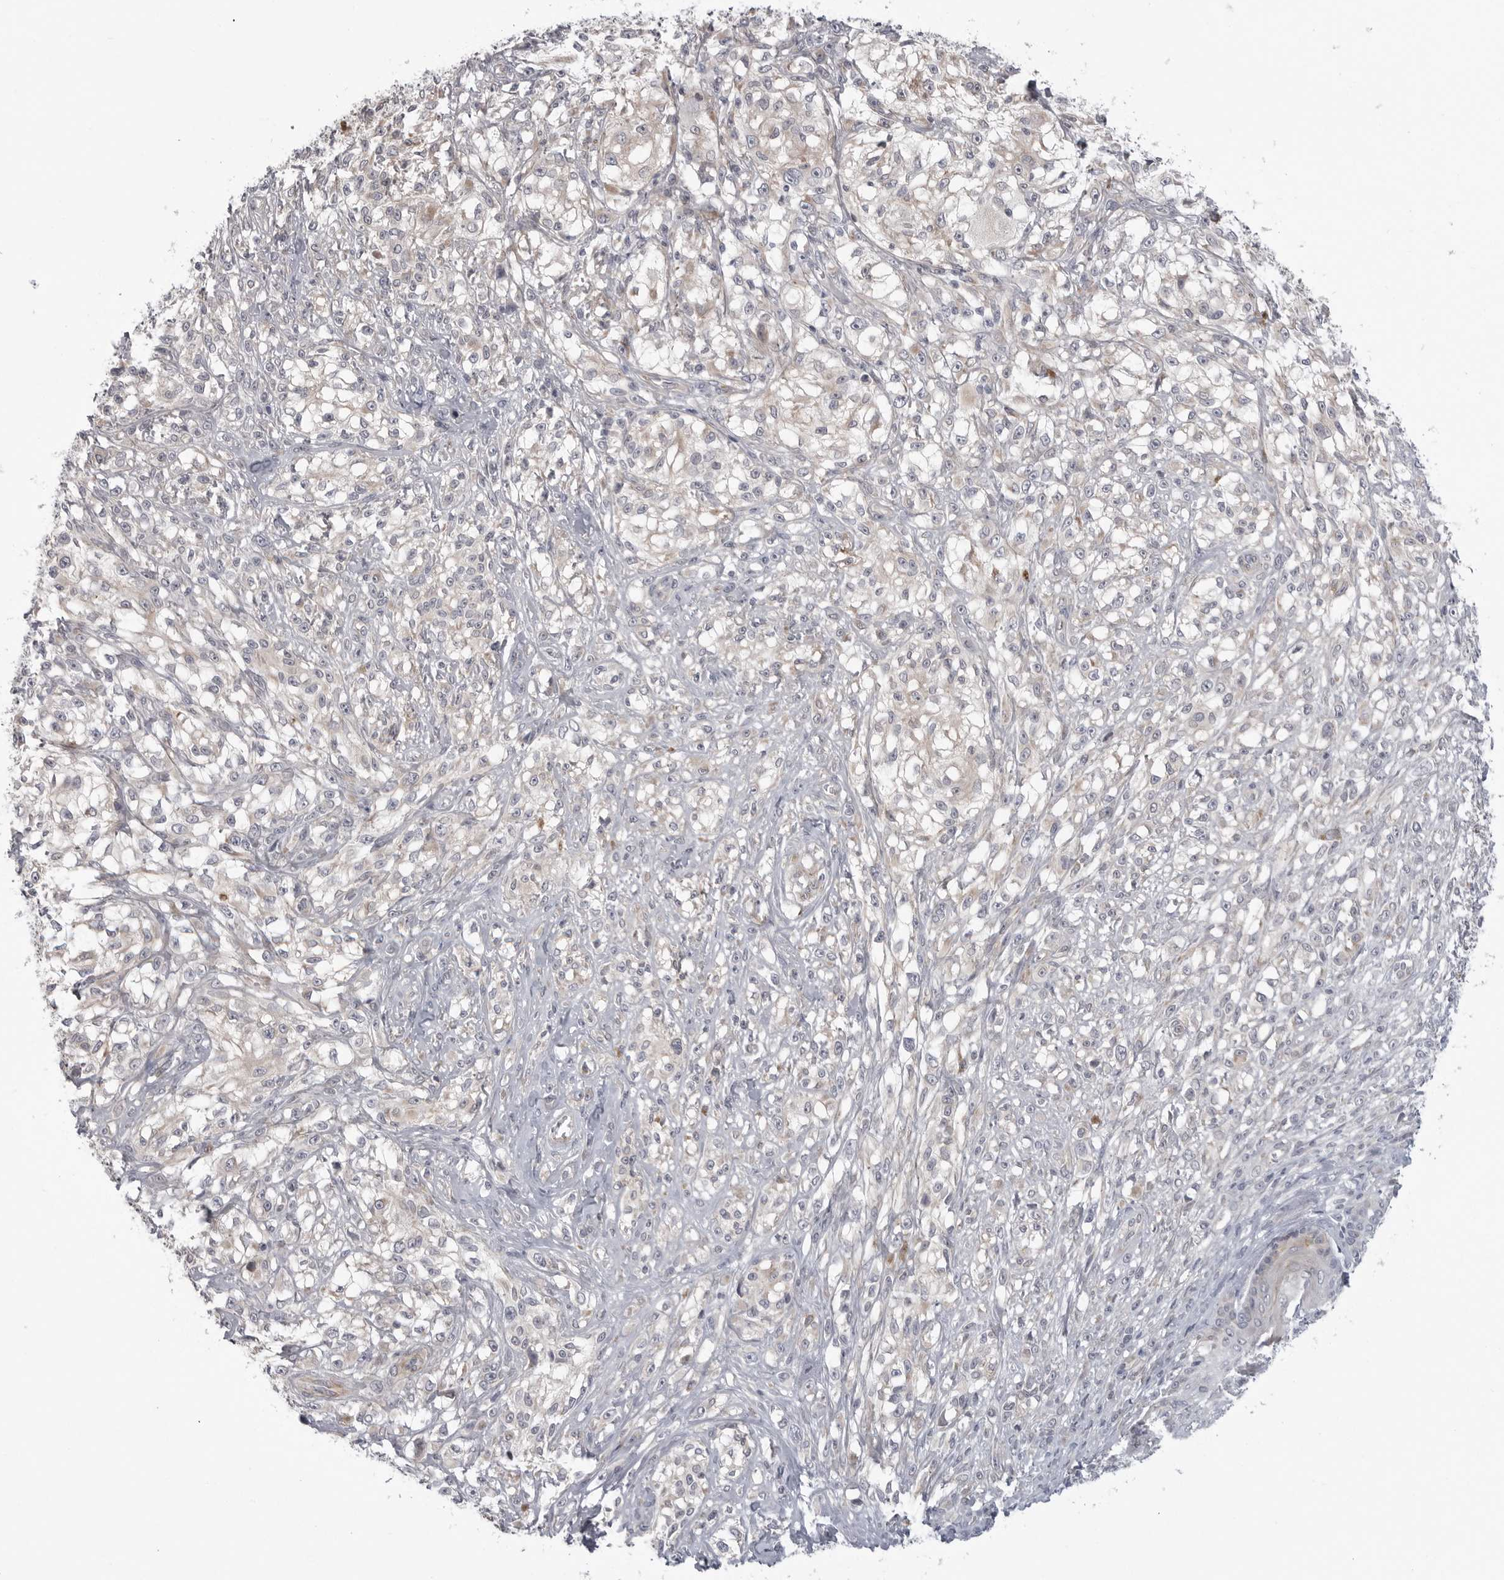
{"staining": {"intensity": "negative", "quantity": "none", "location": "none"}, "tissue": "melanoma", "cell_type": "Tumor cells", "image_type": "cancer", "snomed": [{"axis": "morphology", "description": "Malignant melanoma, NOS"}, {"axis": "topography", "description": "Skin of head"}], "caption": "There is no significant staining in tumor cells of malignant melanoma.", "gene": "SCP2", "patient": {"sex": "male", "age": 83}}